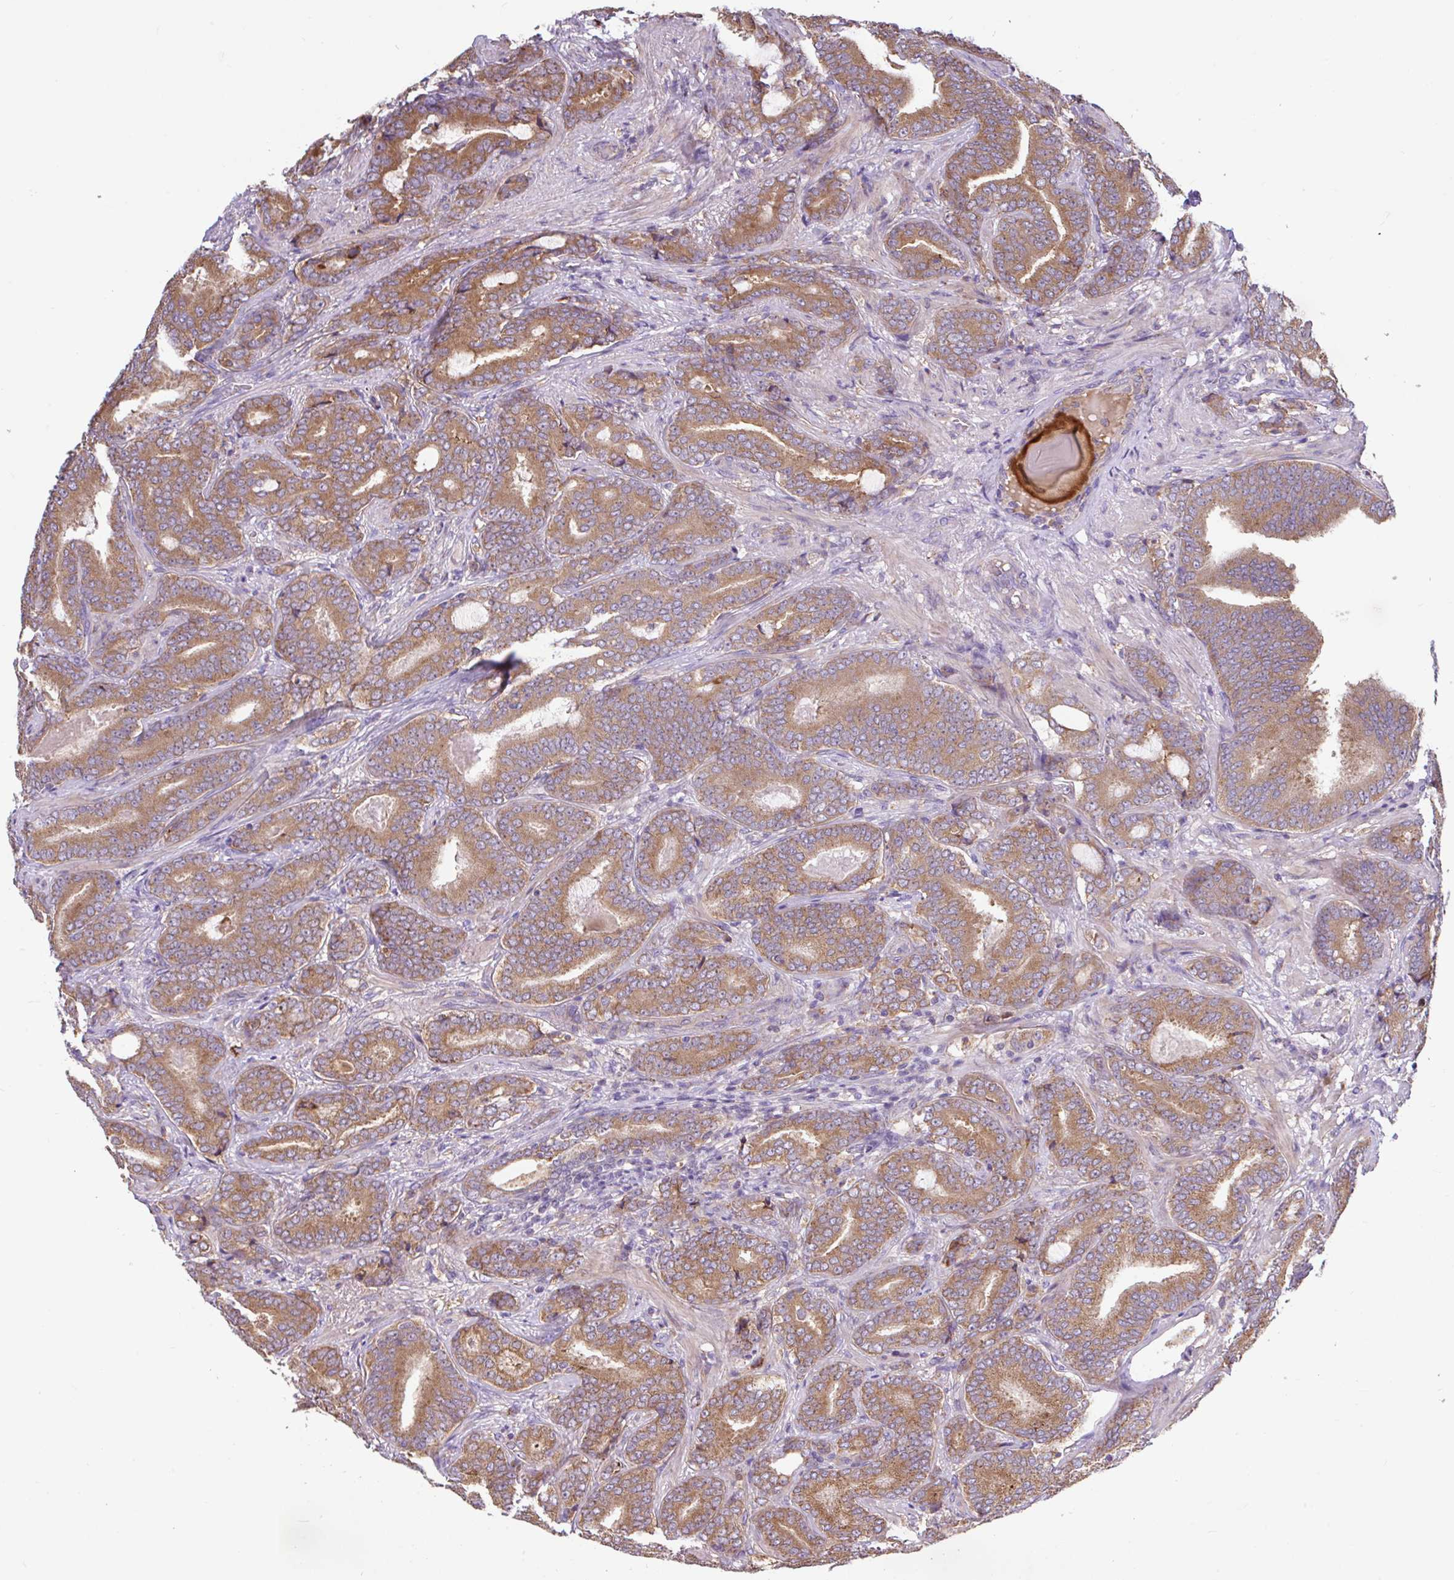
{"staining": {"intensity": "moderate", "quantity": ">75%", "location": "cytoplasmic/membranous"}, "tissue": "prostate cancer", "cell_type": "Tumor cells", "image_type": "cancer", "snomed": [{"axis": "morphology", "description": "Adenocarcinoma, Low grade"}, {"axis": "topography", "description": "Prostate and seminal vesicle, NOS"}], "caption": "Immunohistochemical staining of human prostate cancer reveals medium levels of moderate cytoplasmic/membranous protein staining in approximately >75% of tumor cells. The staining was performed using DAB, with brown indicating positive protein expression. Nuclei are stained blue with hematoxylin.", "gene": "RALBP1", "patient": {"sex": "male", "age": 61}}